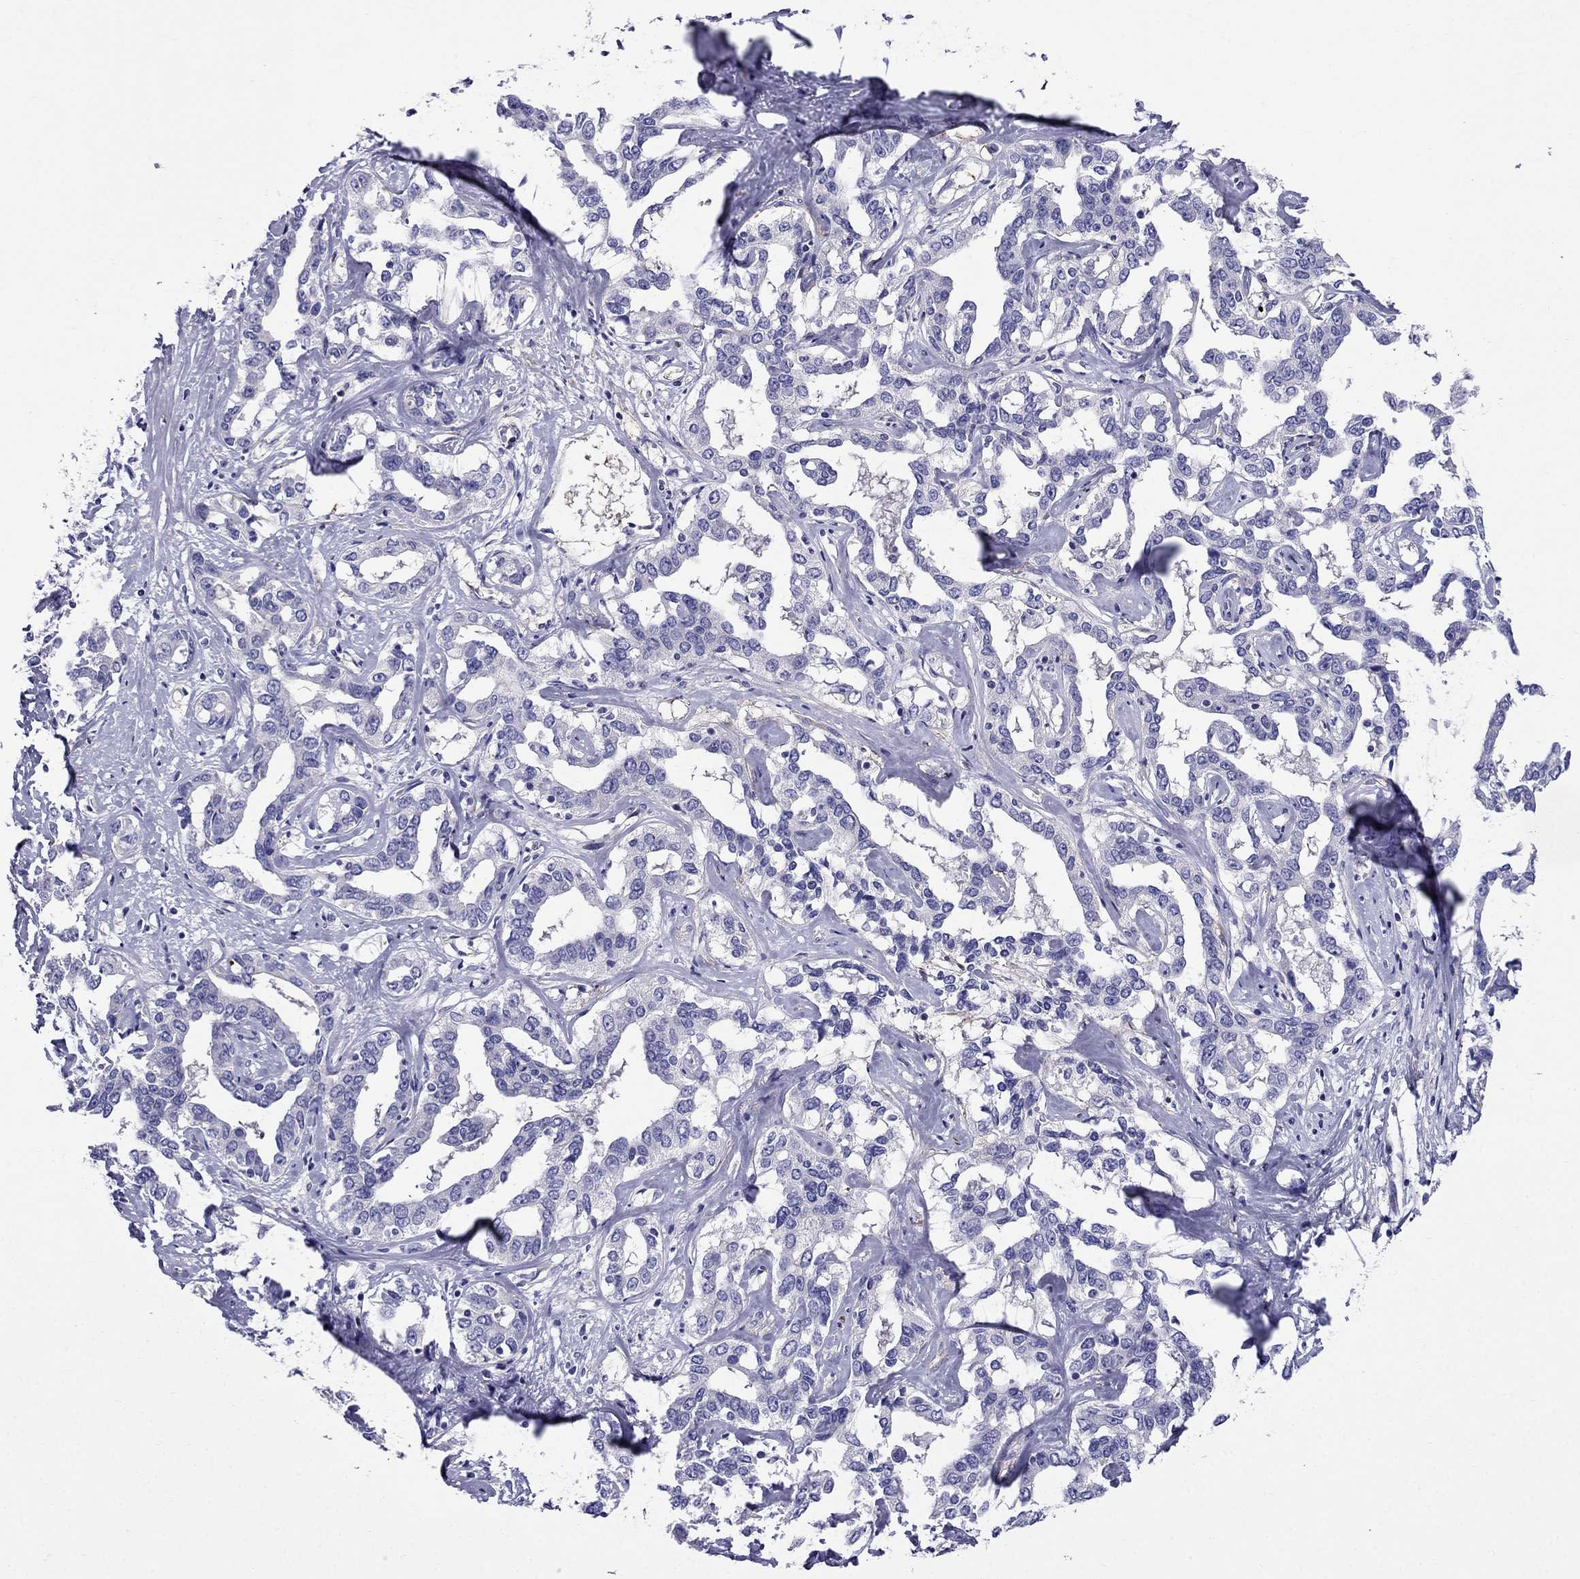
{"staining": {"intensity": "negative", "quantity": "none", "location": "none"}, "tissue": "liver cancer", "cell_type": "Tumor cells", "image_type": "cancer", "snomed": [{"axis": "morphology", "description": "Cholangiocarcinoma"}, {"axis": "topography", "description": "Liver"}], "caption": "This image is of cholangiocarcinoma (liver) stained with immunohistochemistry to label a protein in brown with the nuclei are counter-stained blue. There is no positivity in tumor cells.", "gene": "GPR50", "patient": {"sex": "male", "age": 59}}